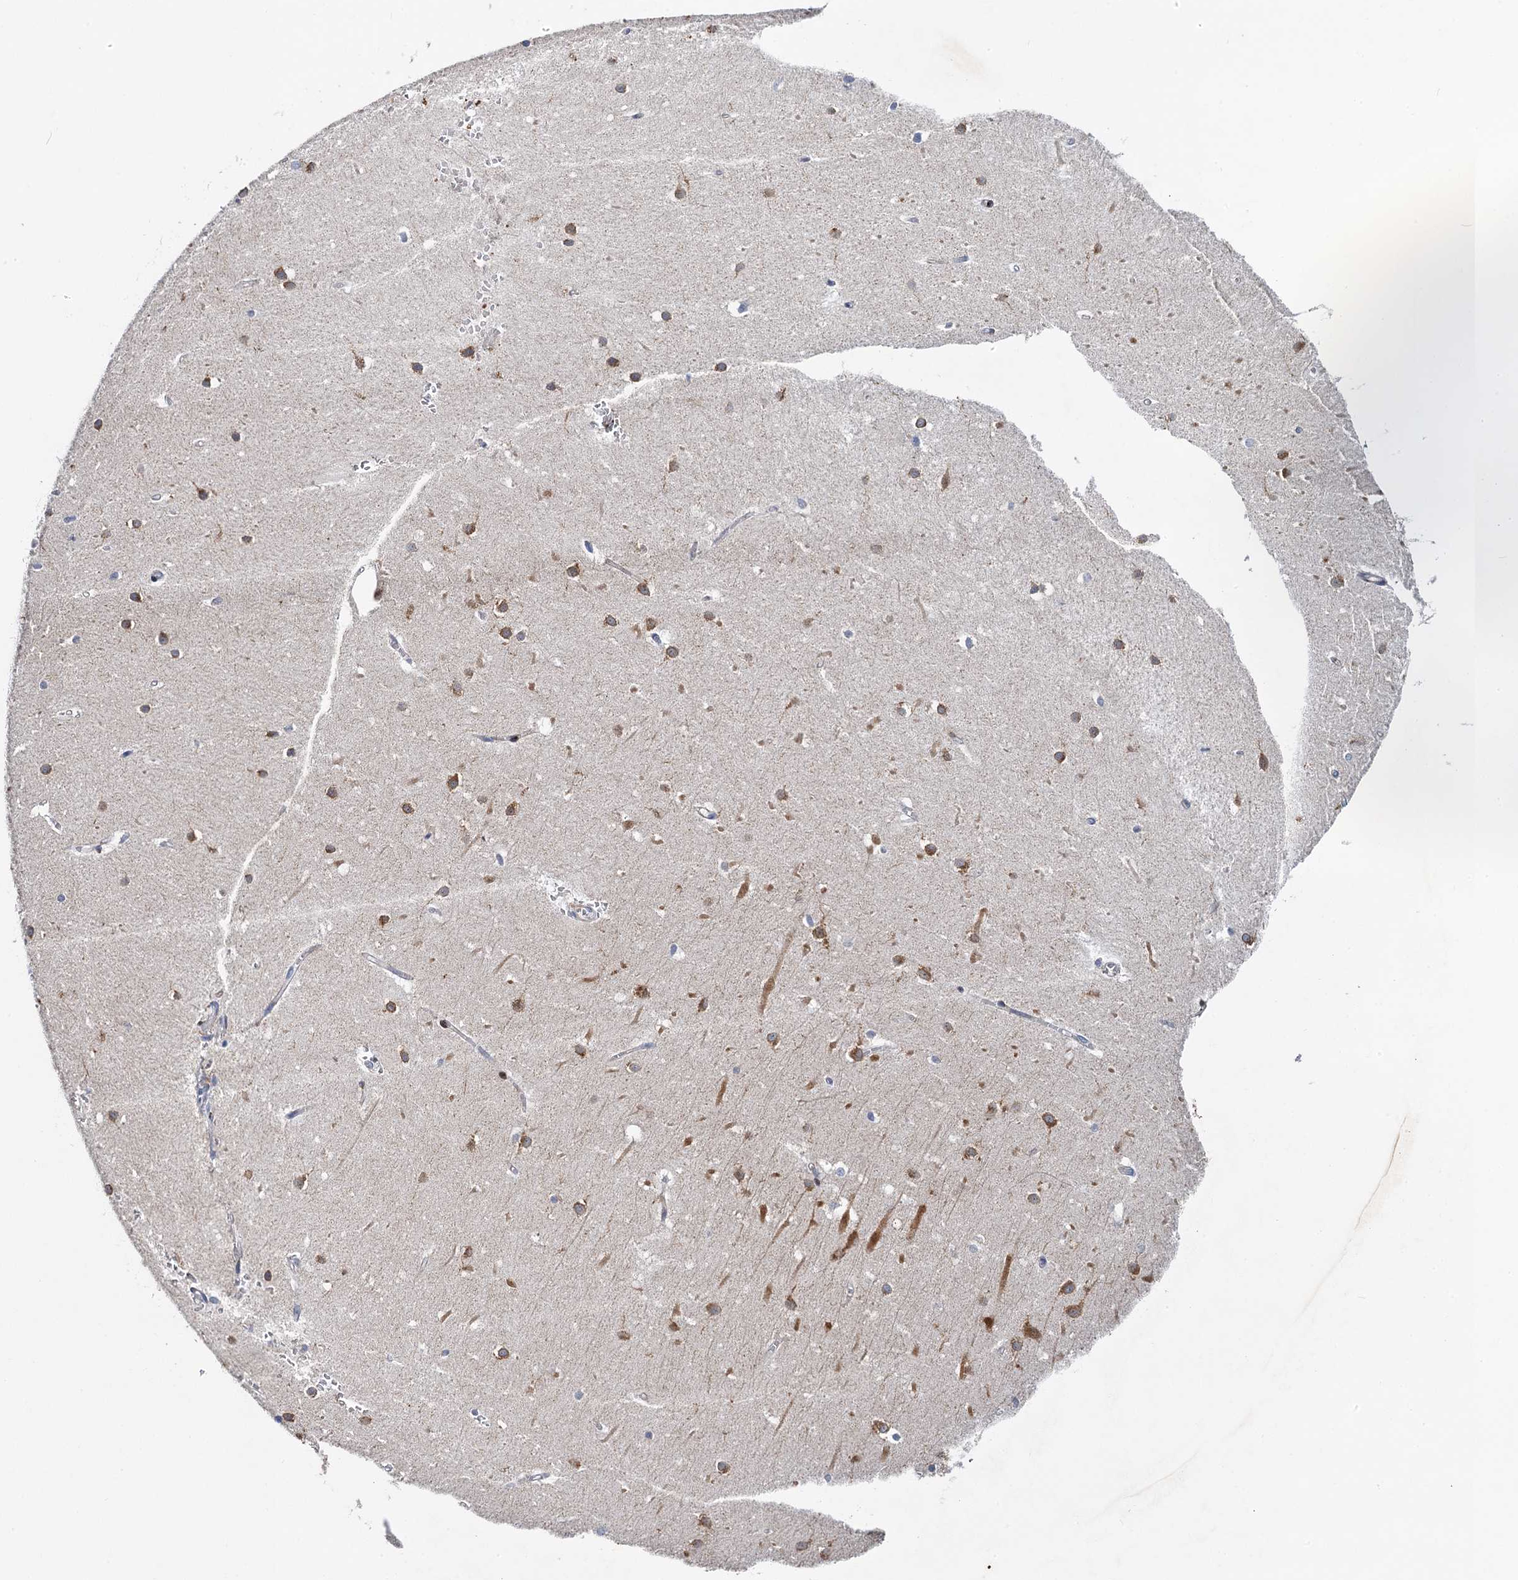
{"staining": {"intensity": "negative", "quantity": "none", "location": "none"}, "tissue": "cerebellum", "cell_type": "Cells in granular layer", "image_type": "normal", "snomed": [{"axis": "morphology", "description": "Normal tissue, NOS"}, {"axis": "topography", "description": "Cerebellum"}], "caption": "A histopathology image of human cerebellum is negative for staining in cells in granular layer. (IHC, brightfield microscopy, high magnification).", "gene": "NBEA", "patient": {"sex": "male", "age": 54}}